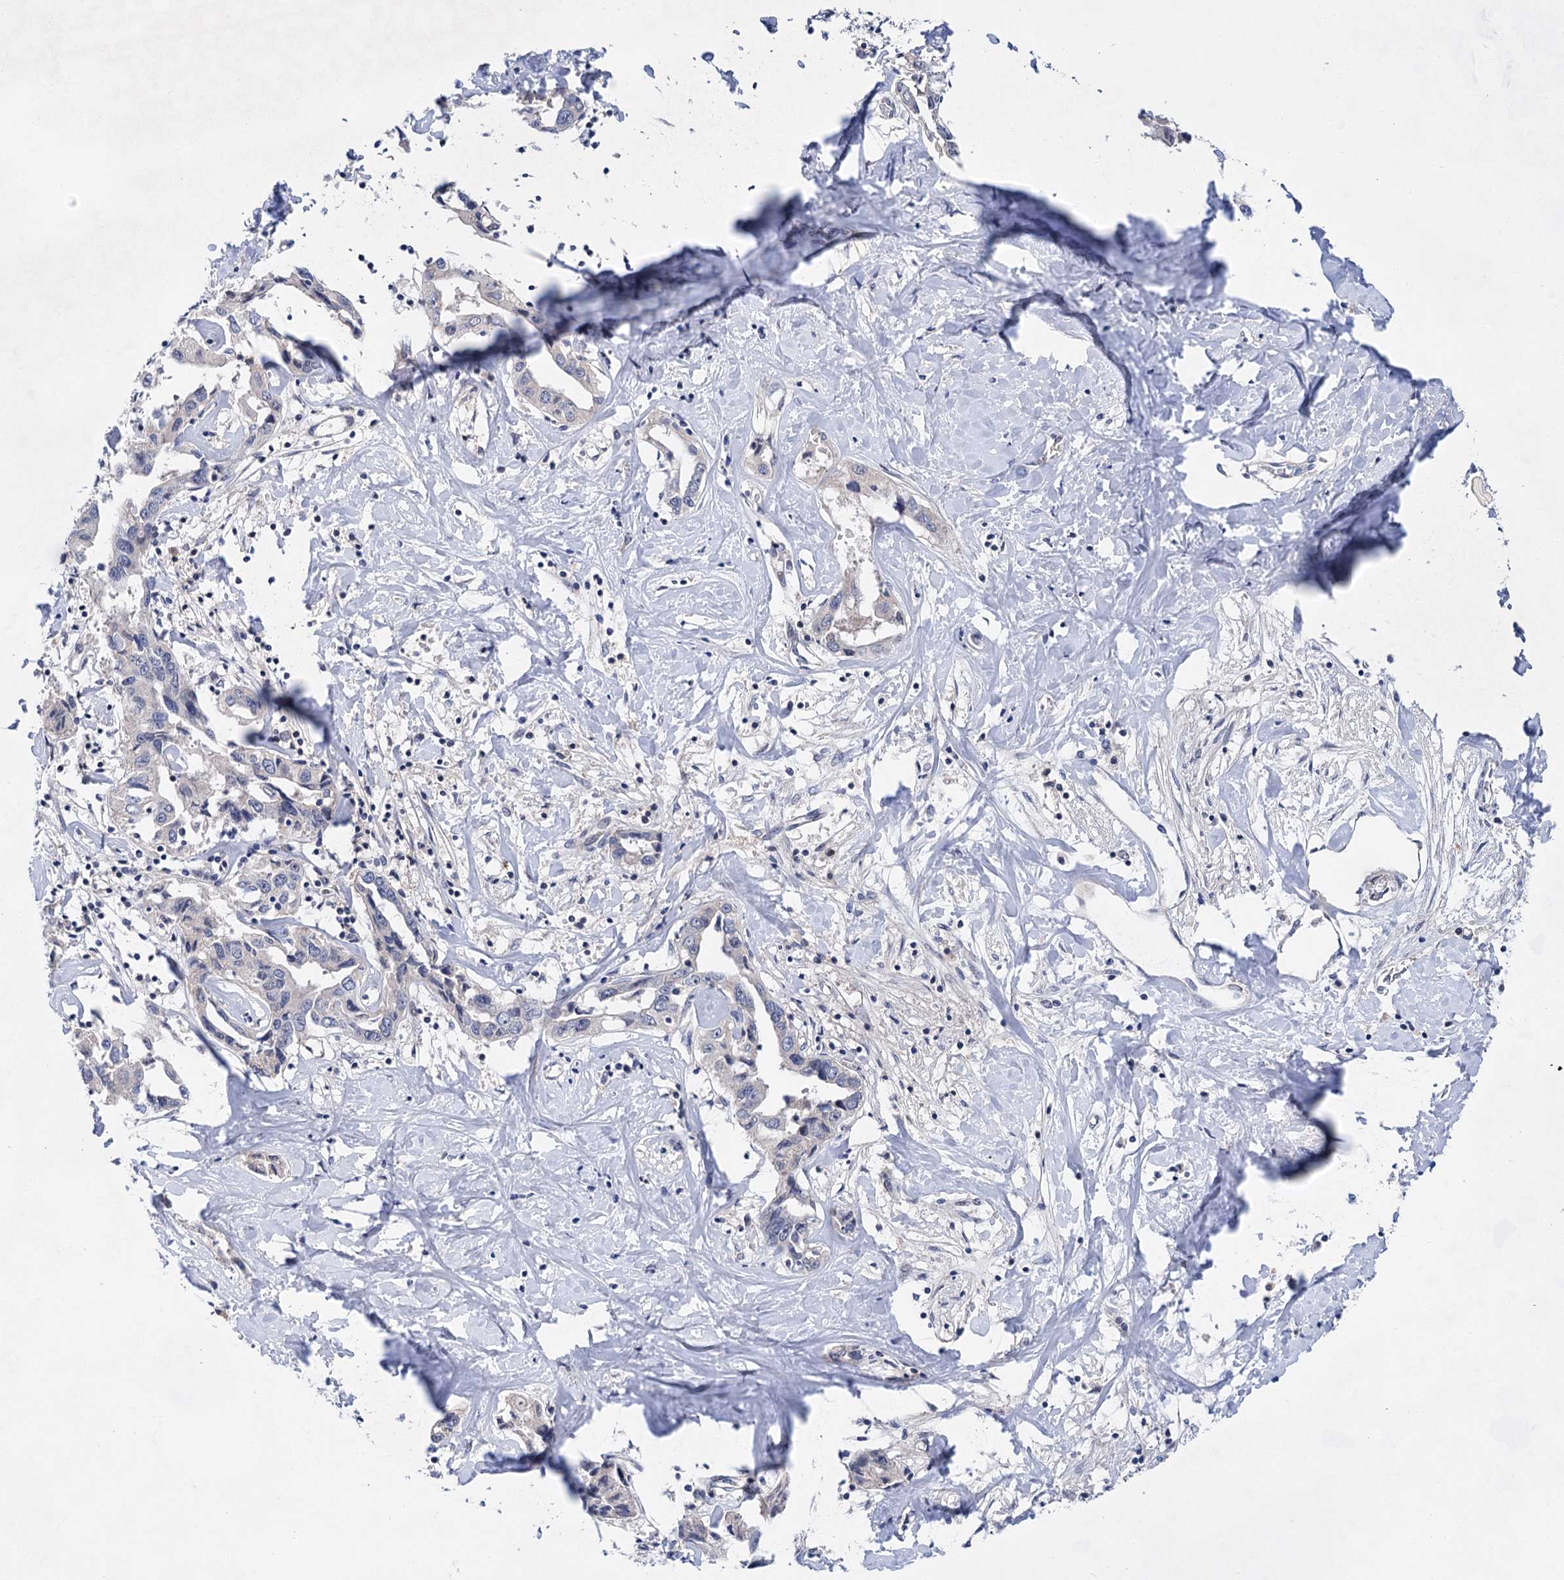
{"staining": {"intensity": "negative", "quantity": "none", "location": "none"}, "tissue": "liver cancer", "cell_type": "Tumor cells", "image_type": "cancer", "snomed": [{"axis": "morphology", "description": "Cholangiocarcinoma"}, {"axis": "topography", "description": "Liver"}], "caption": "The immunohistochemistry (IHC) image has no significant expression in tumor cells of liver cancer (cholangiocarcinoma) tissue. (DAB (3,3'-diaminobenzidine) IHC, high magnification).", "gene": "MORN3", "patient": {"sex": "male", "age": 59}}